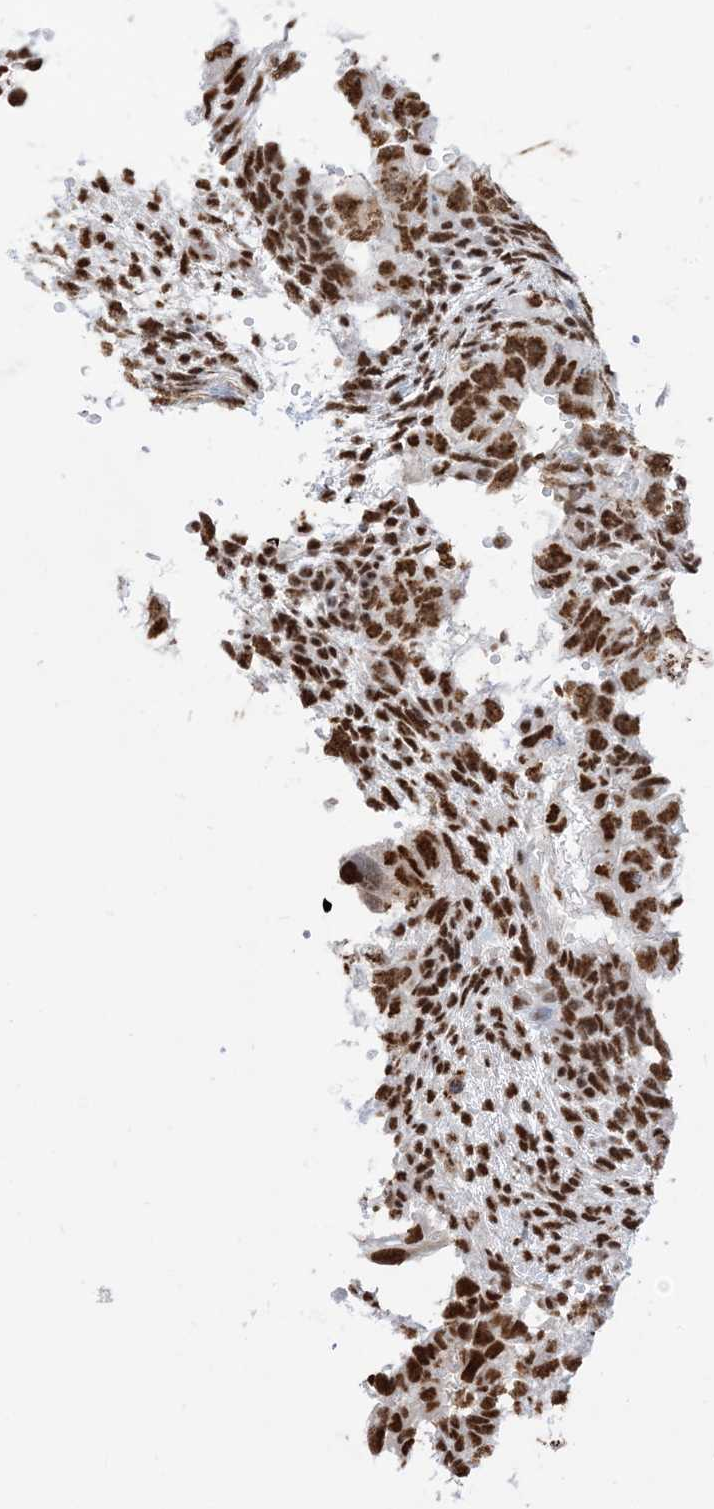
{"staining": {"intensity": "strong", "quantity": ">75%", "location": "nuclear"}, "tissue": "testis cancer", "cell_type": "Tumor cells", "image_type": "cancer", "snomed": [{"axis": "morphology", "description": "Carcinoma, Embryonal, NOS"}, {"axis": "topography", "description": "Testis"}], "caption": "Tumor cells reveal high levels of strong nuclear expression in approximately >75% of cells in testis cancer (embryonal carcinoma).", "gene": "ZNF792", "patient": {"sex": "male", "age": 36}}